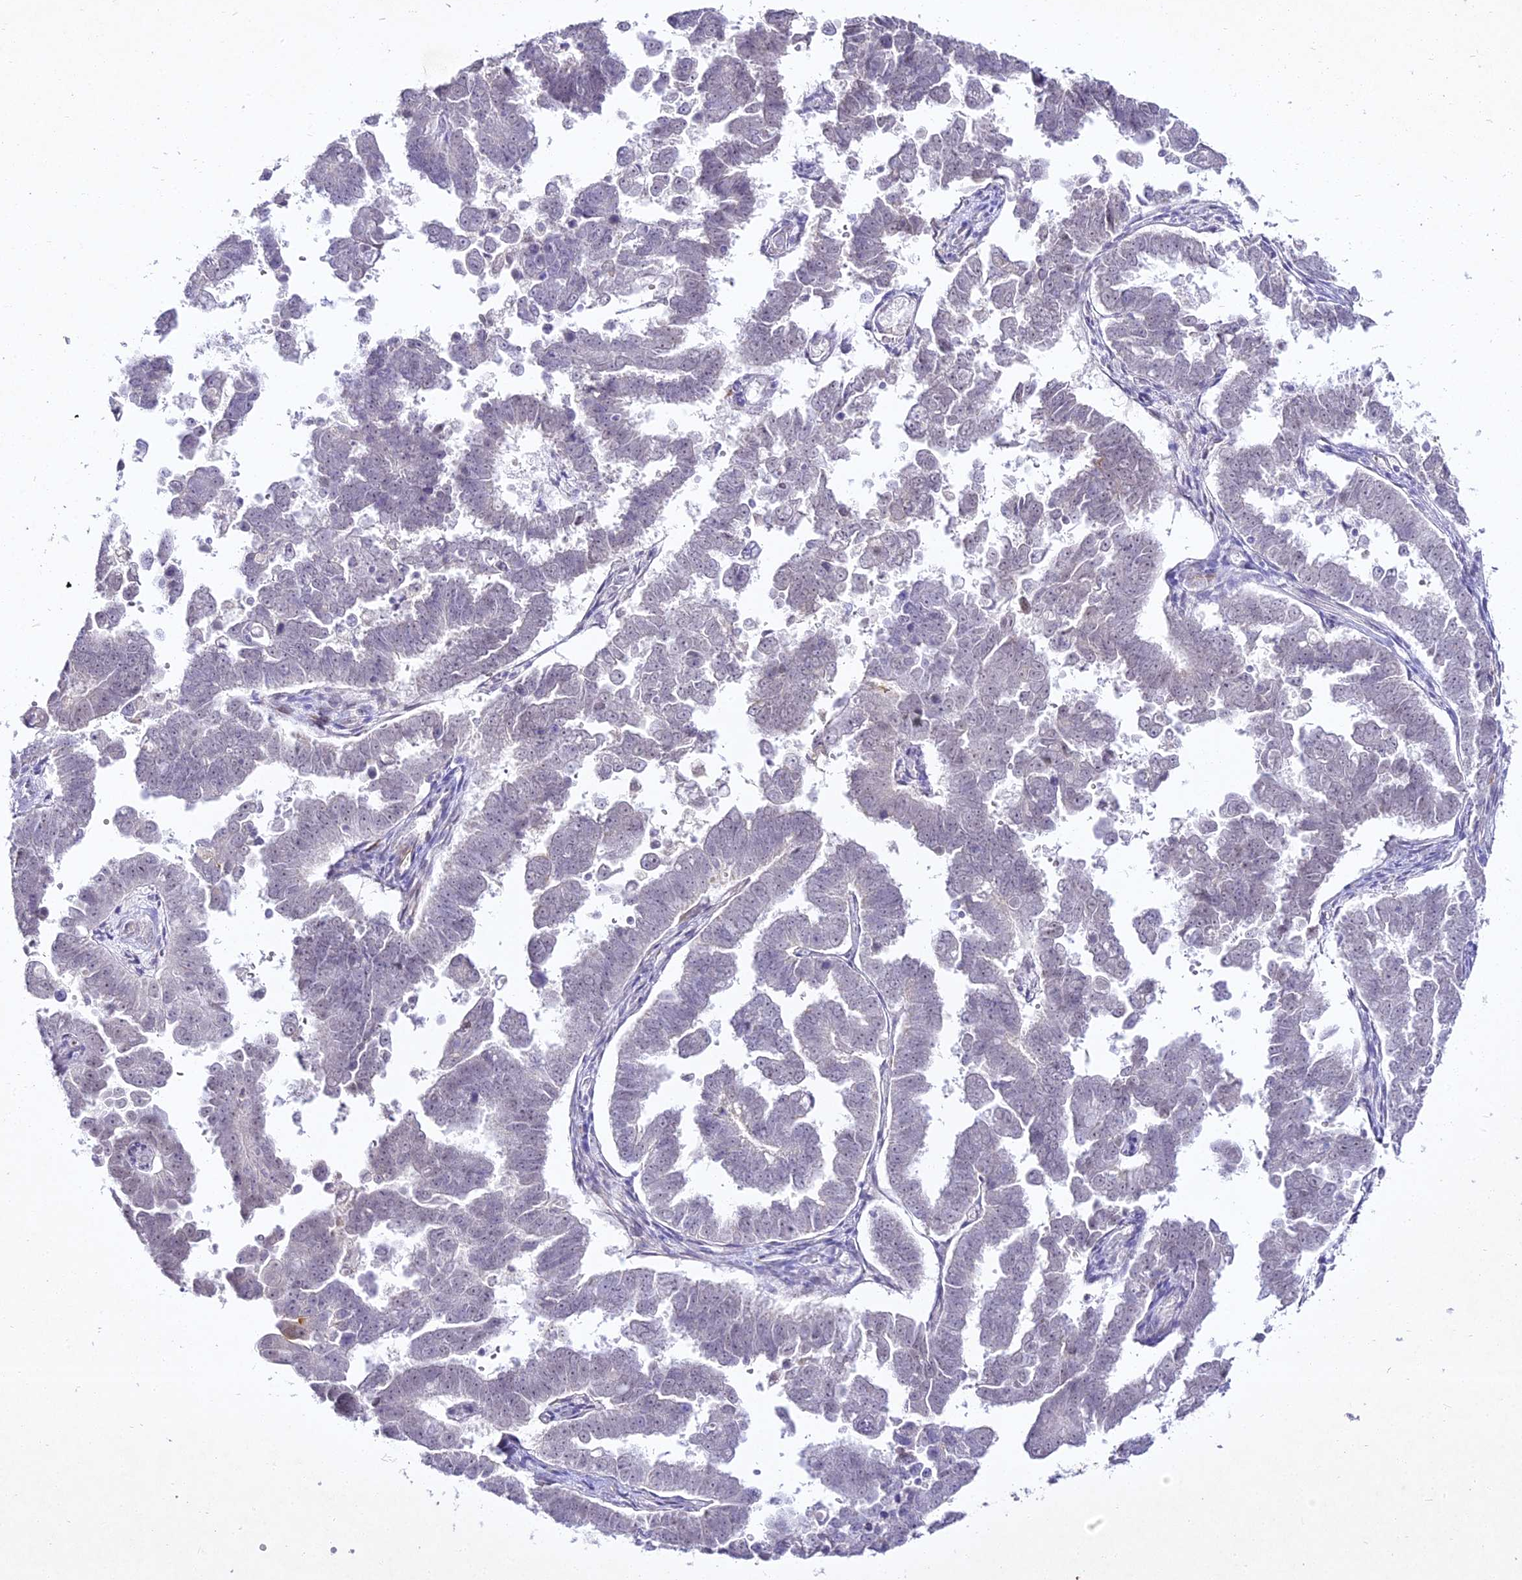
{"staining": {"intensity": "negative", "quantity": "none", "location": "none"}, "tissue": "endometrial cancer", "cell_type": "Tumor cells", "image_type": "cancer", "snomed": [{"axis": "morphology", "description": "Adenocarcinoma, NOS"}, {"axis": "topography", "description": "Endometrium"}], "caption": "High power microscopy image of an immunohistochemistry (IHC) micrograph of adenocarcinoma (endometrial), revealing no significant expression in tumor cells.", "gene": "ALPG", "patient": {"sex": "female", "age": 75}}